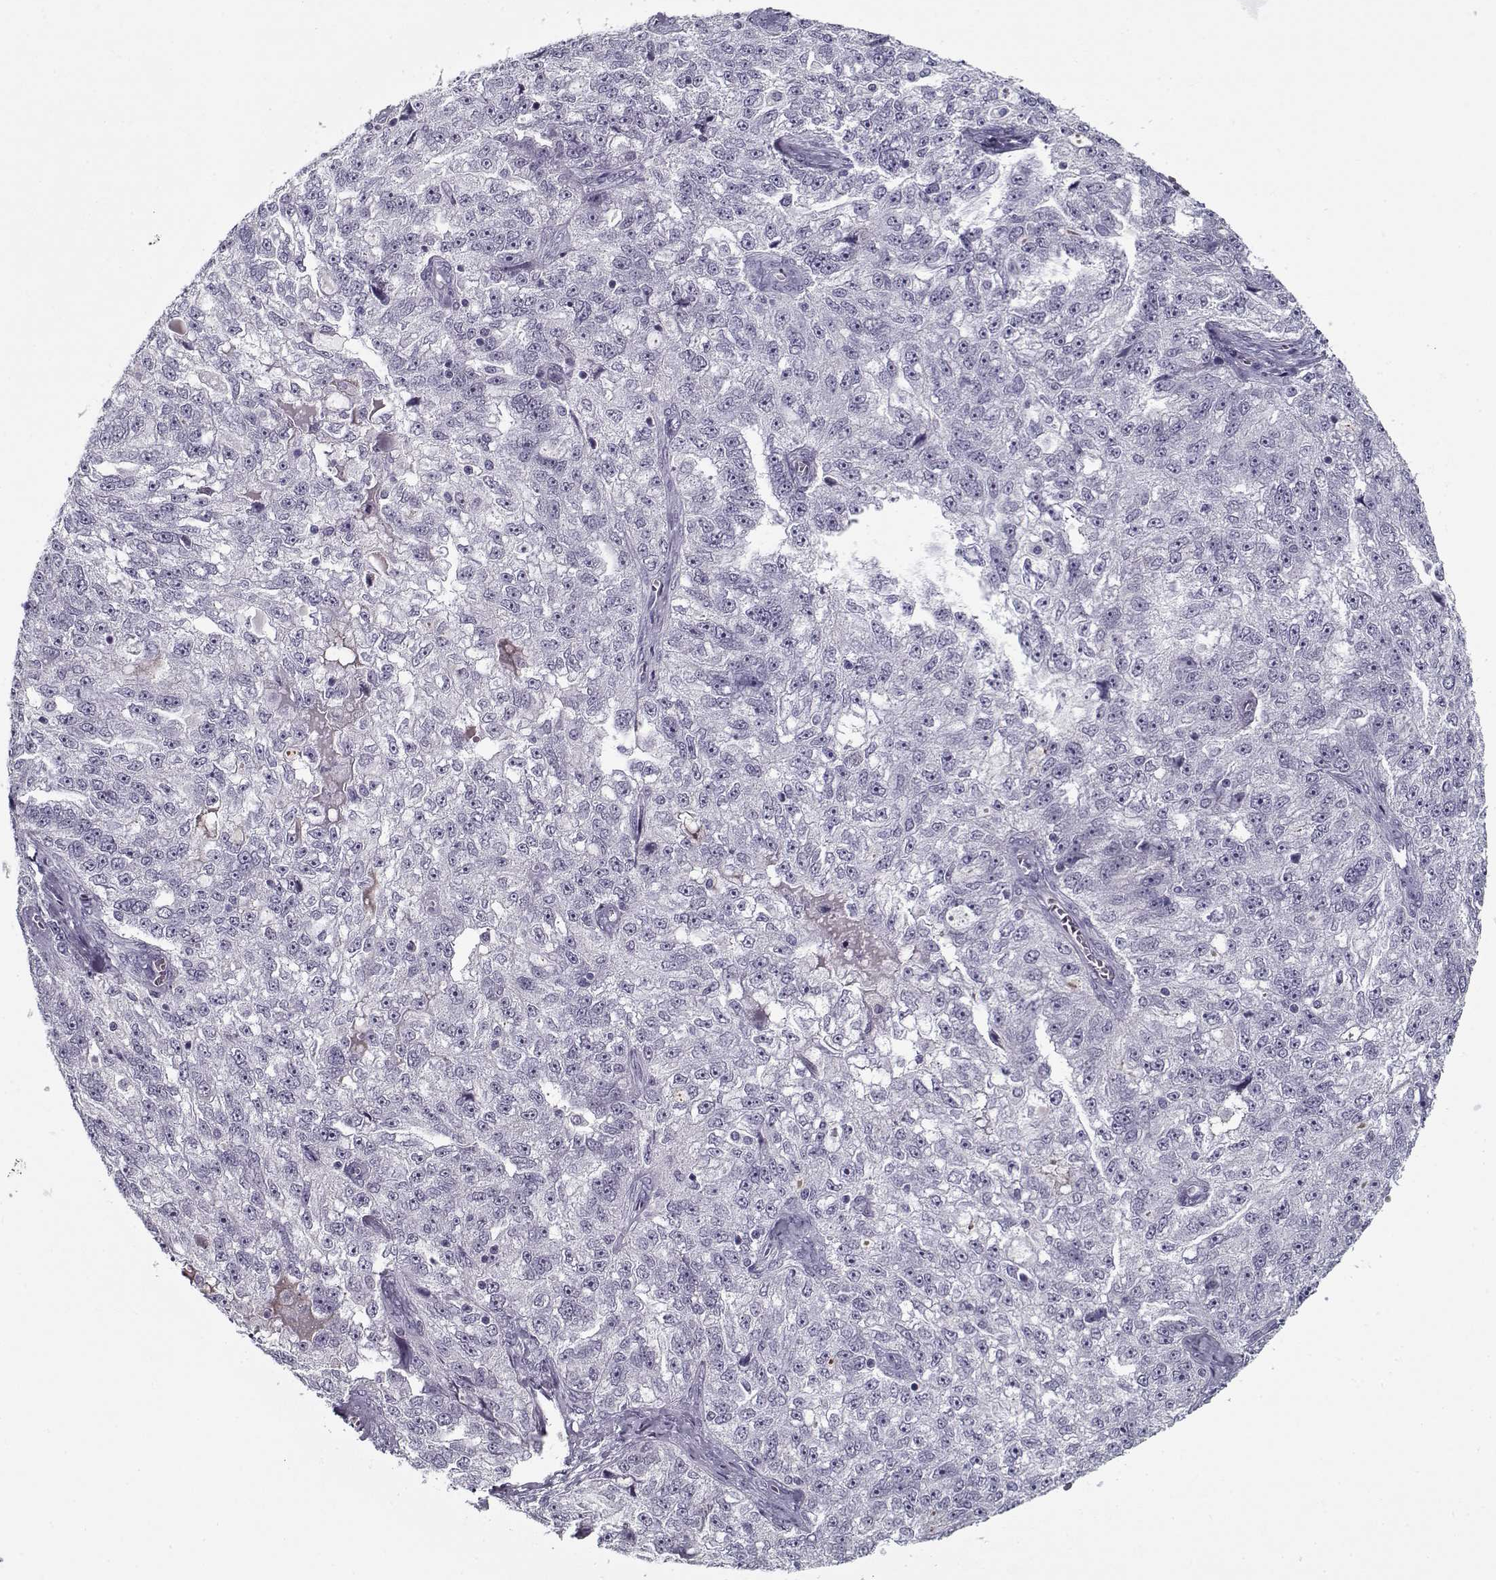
{"staining": {"intensity": "negative", "quantity": "none", "location": "none"}, "tissue": "ovarian cancer", "cell_type": "Tumor cells", "image_type": "cancer", "snomed": [{"axis": "morphology", "description": "Cystadenocarcinoma, serous, NOS"}, {"axis": "topography", "description": "Ovary"}], "caption": "A micrograph of serous cystadenocarcinoma (ovarian) stained for a protein displays no brown staining in tumor cells.", "gene": "SPACA9", "patient": {"sex": "female", "age": 51}}